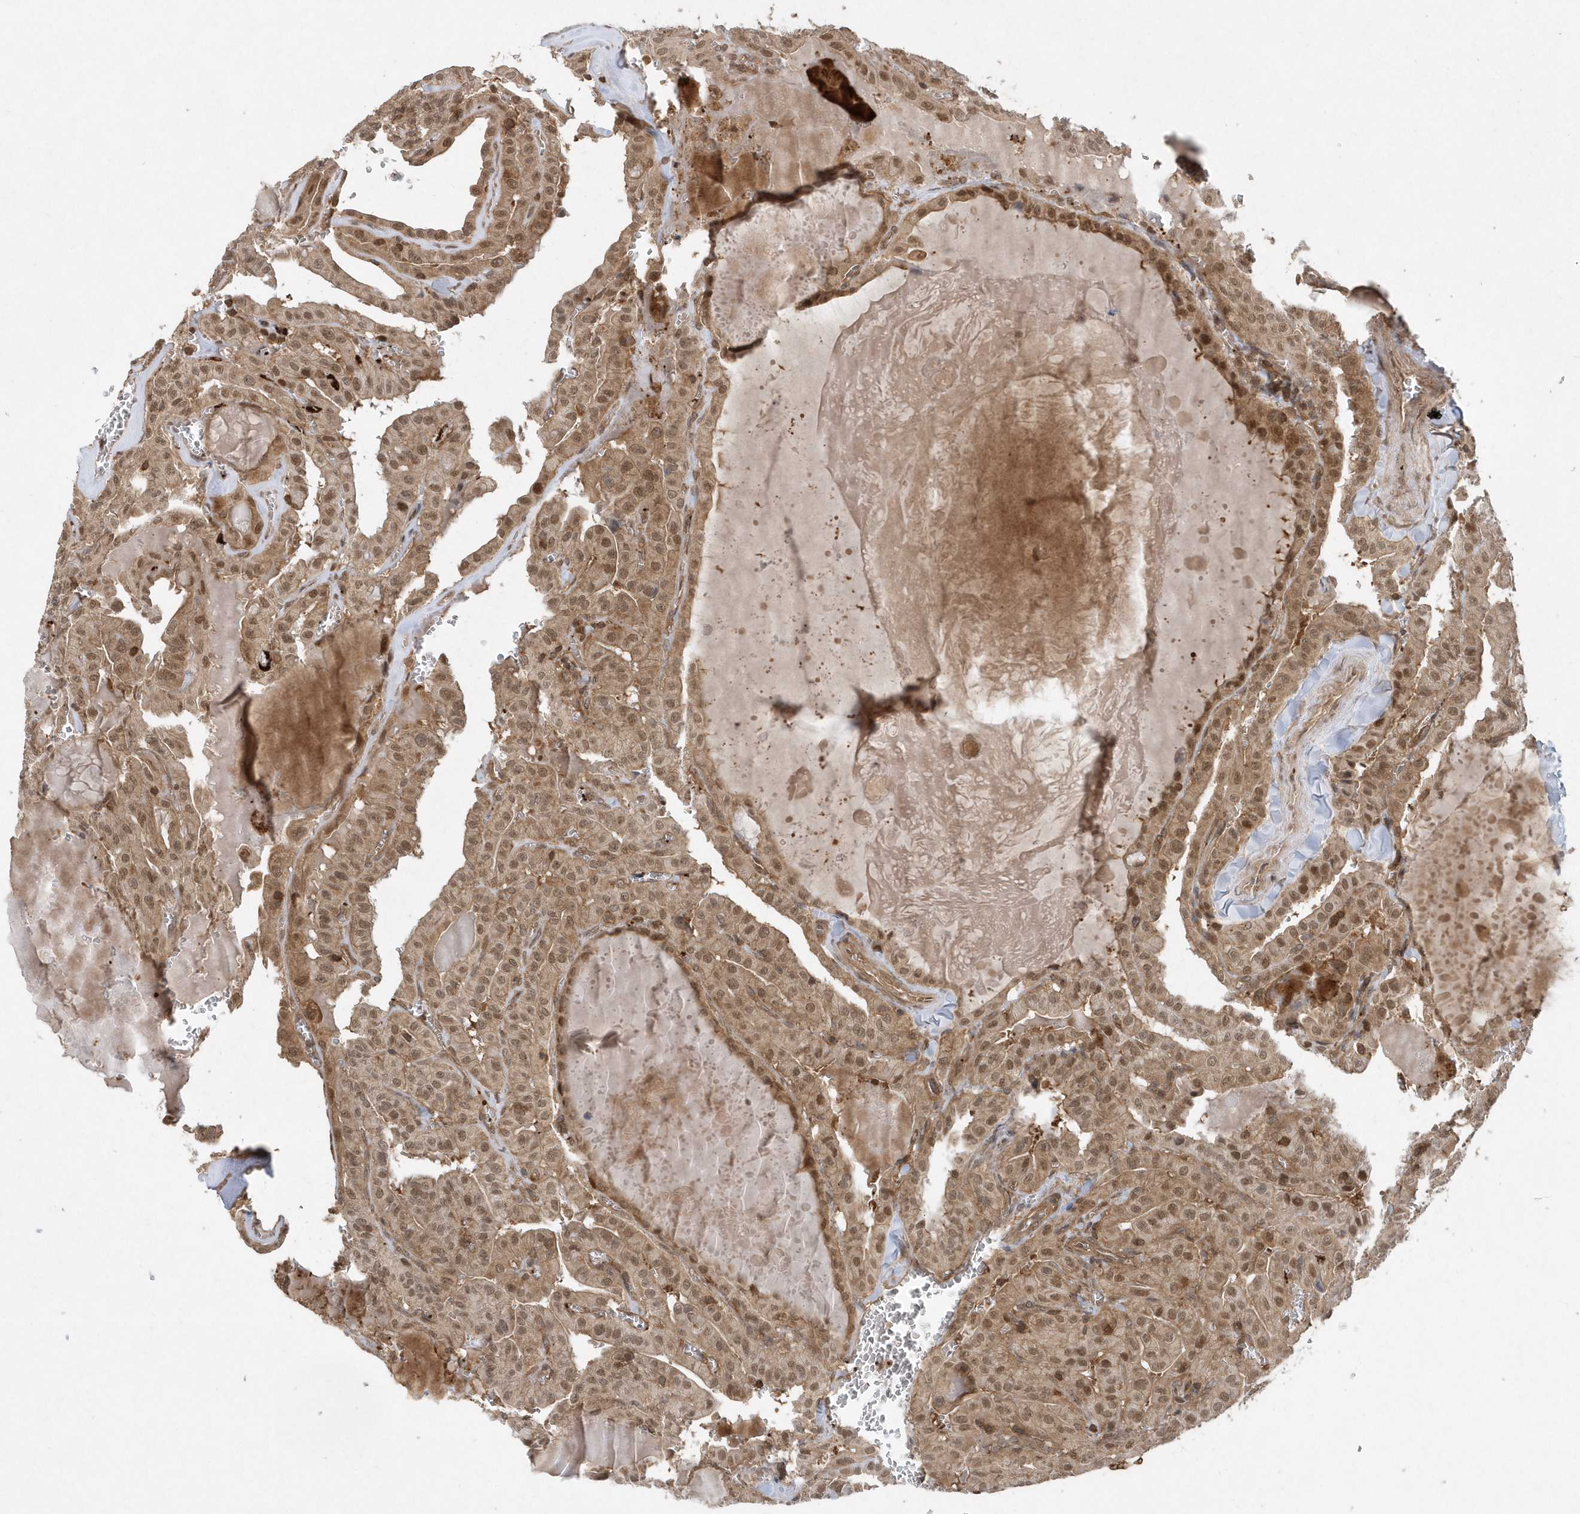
{"staining": {"intensity": "moderate", "quantity": ">75%", "location": "cytoplasmic/membranous,nuclear"}, "tissue": "thyroid cancer", "cell_type": "Tumor cells", "image_type": "cancer", "snomed": [{"axis": "morphology", "description": "Papillary adenocarcinoma, NOS"}, {"axis": "topography", "description": "Thyroid gland"}], "caption": "Tumor cells demonstrate medium levels of moderate cytoplasmic/membranous and nuclear expression in approximately >75% of cells in thyroid cancer.", "gene": "ACYP1", "patient": {"sex": "male", "age": 52}}